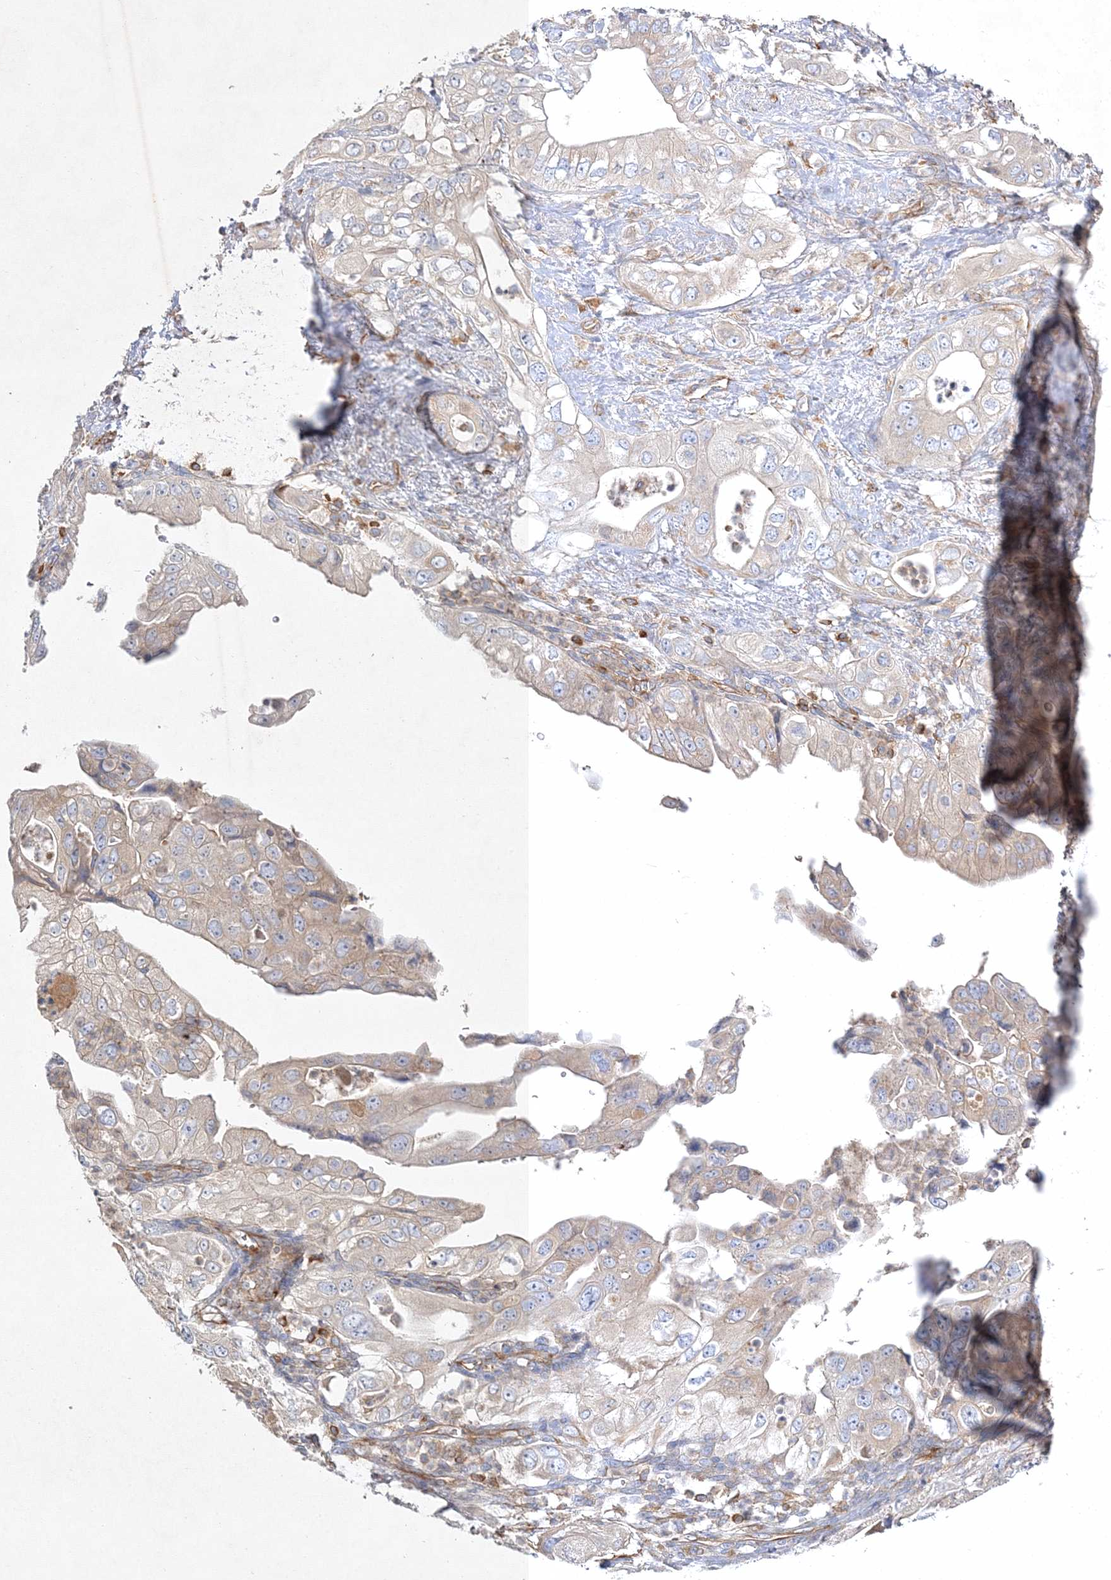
{"staining": {"intensity": "weak", "quantity": "25%-75%", "location": "cytoplasmic/membranous"}, "tissue": "pancreatic cancer", "cell_type": "Tumor cells", "image_type": "cancer", "snomed": [{"axis": "morphology", "description": "Adenocarcinoma, NOS"}, {"axis": "topography", "description": "Pancreas"}], "caption": "IHC (DAB (3,3'-diaminobenzidine)) staining of human adenocarcinoma (pancreatic) reveals weak cytoplasmic/membranous protein expression in approximately 25%-75% of tumor cells. (DAB (3,3'-diaminobenzidine) = brown stain, brightfield microscopy at high magnification).", "gene": "WDR37", "patient": {"sex": "female", "age": 78}}